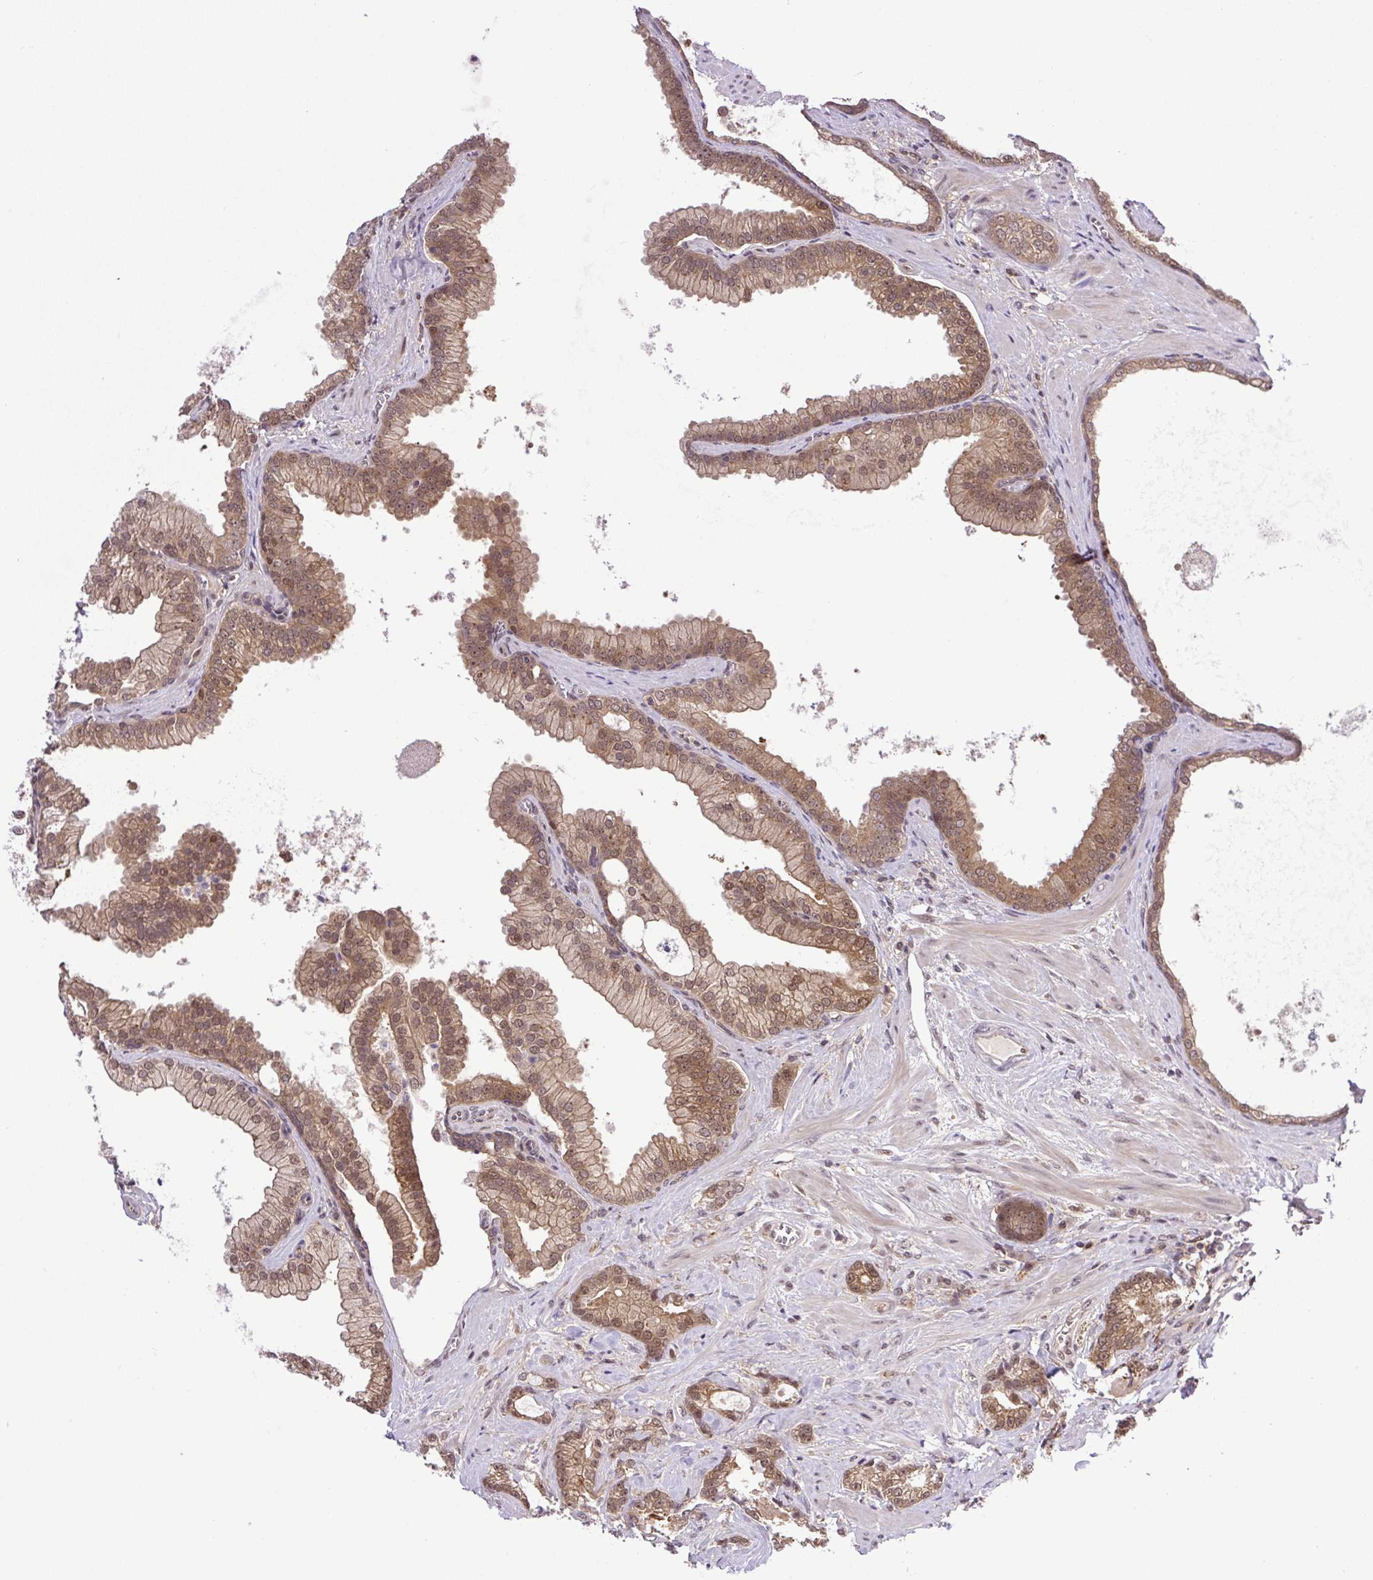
{"staining": {"intensity": "moderate", "quantity": ">75%", "location": "cytoplasmic/membranous,nuclear"}, "tissue": "prostate cancer", "cell_type": "Tumor cells", "image_type": "cancer", "snomed": [{"axis": "morphology", "description": "Adenocarcinoma, High grade"}, {"axis": "topography", "description": "Prostate"}], "caption": "About >75% of tumor cells in human prostate cancer exhibit moderate cytoplasmic/membranous and nuclear protein positivity as visualized by brown immunohistochemical staining.", "gene": "SGTA", "patient": {"sex": "male", "age": 68}}